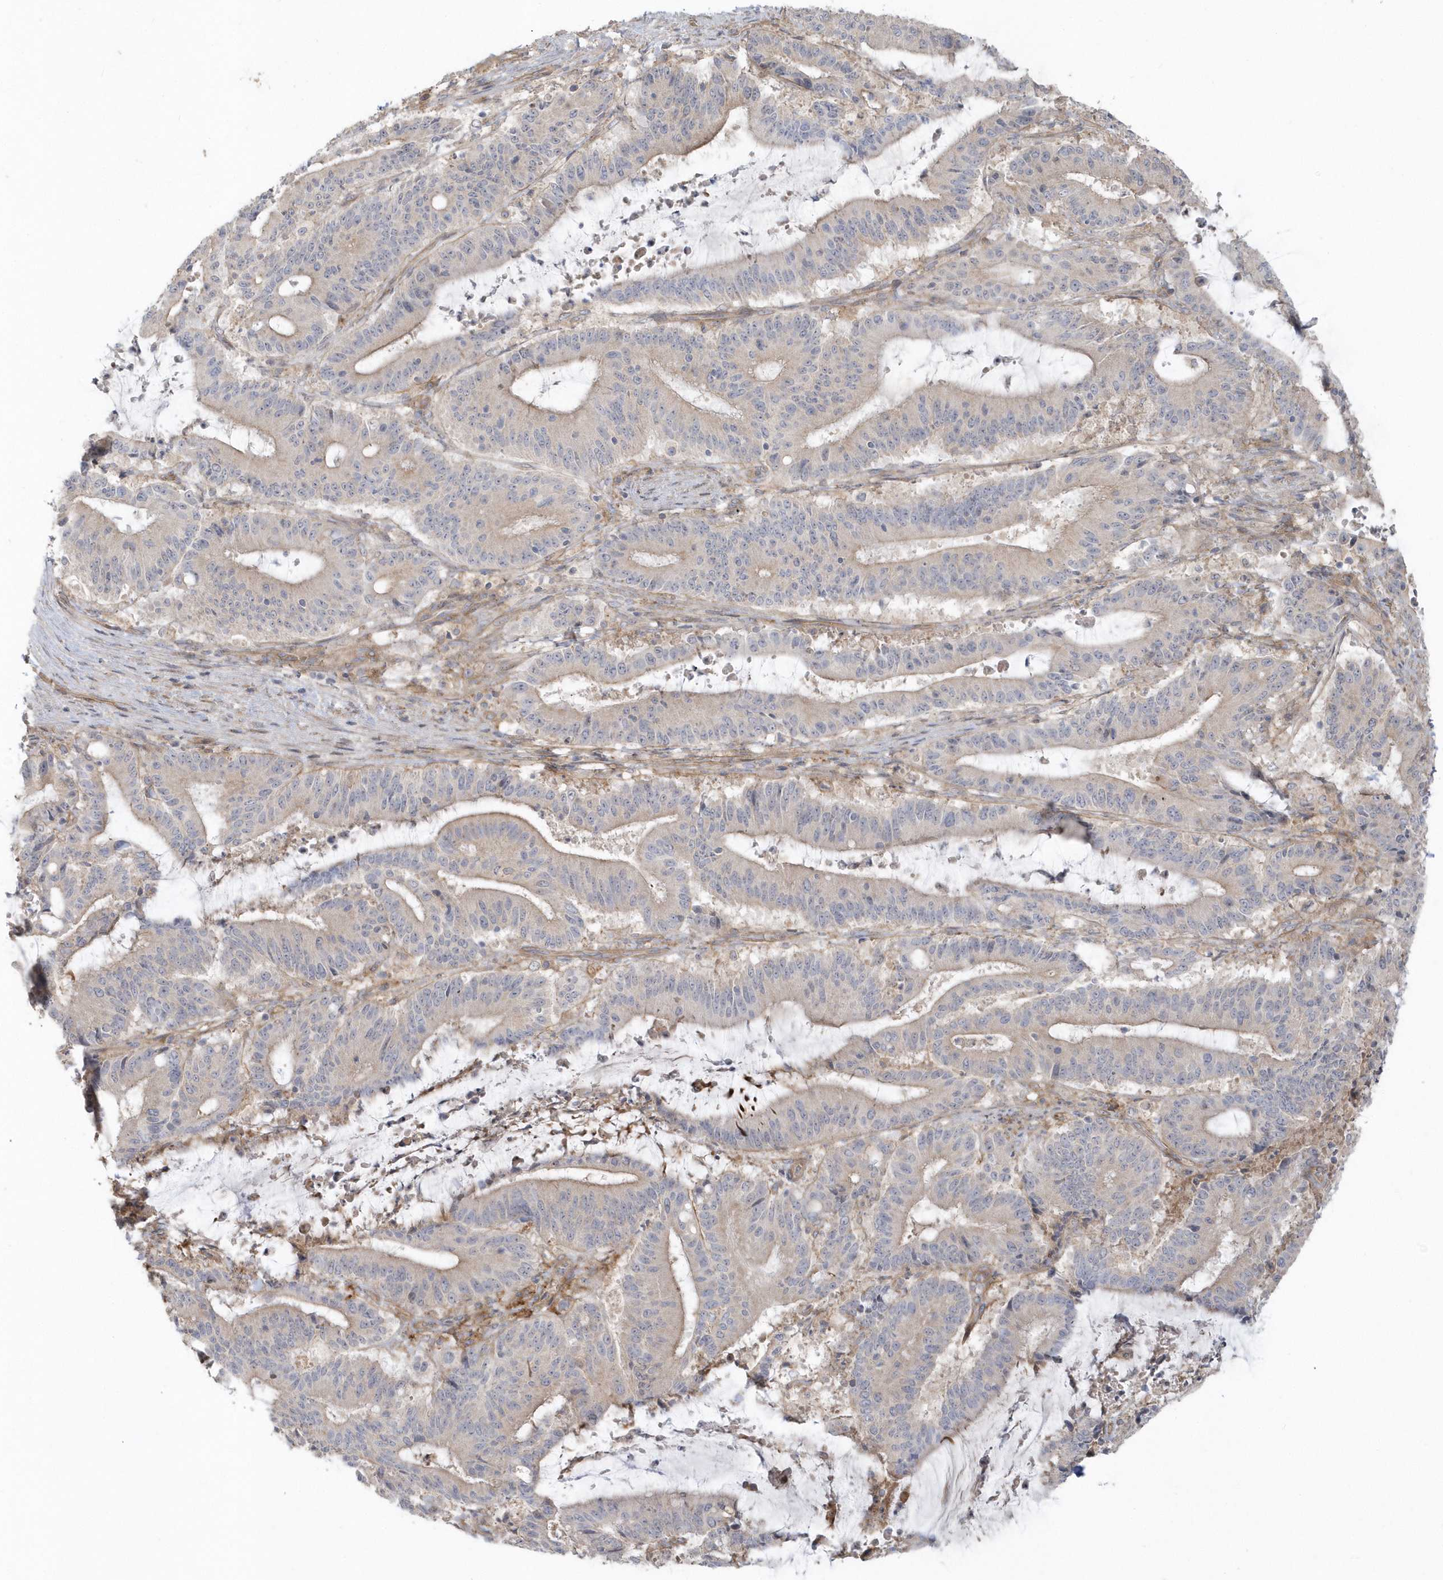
{"staining": {"intensity": "weak", "quantity": "<25%", "location": "cytoplasmic/membranous"}, "tissue": "liver cancer", "cell_type": "Tumor cells", "image_type": "cancer", "snomed": [{"axis": "morphology", "description": "Normal tissue, NOS"}, {"axis": "morphology", "description": "Cholangiocarcinoma"}, {"axis": "topography", "description": "Liver"}, {"axis": "topography", "description": "Peripheral nerve tissue"}], "caption": "Liver cancer was stained to show a protein in brown. There is no significant staining in tumor cells.", "gene": "ACTR1A", "patient": {"sex": "female", "age": 73}}